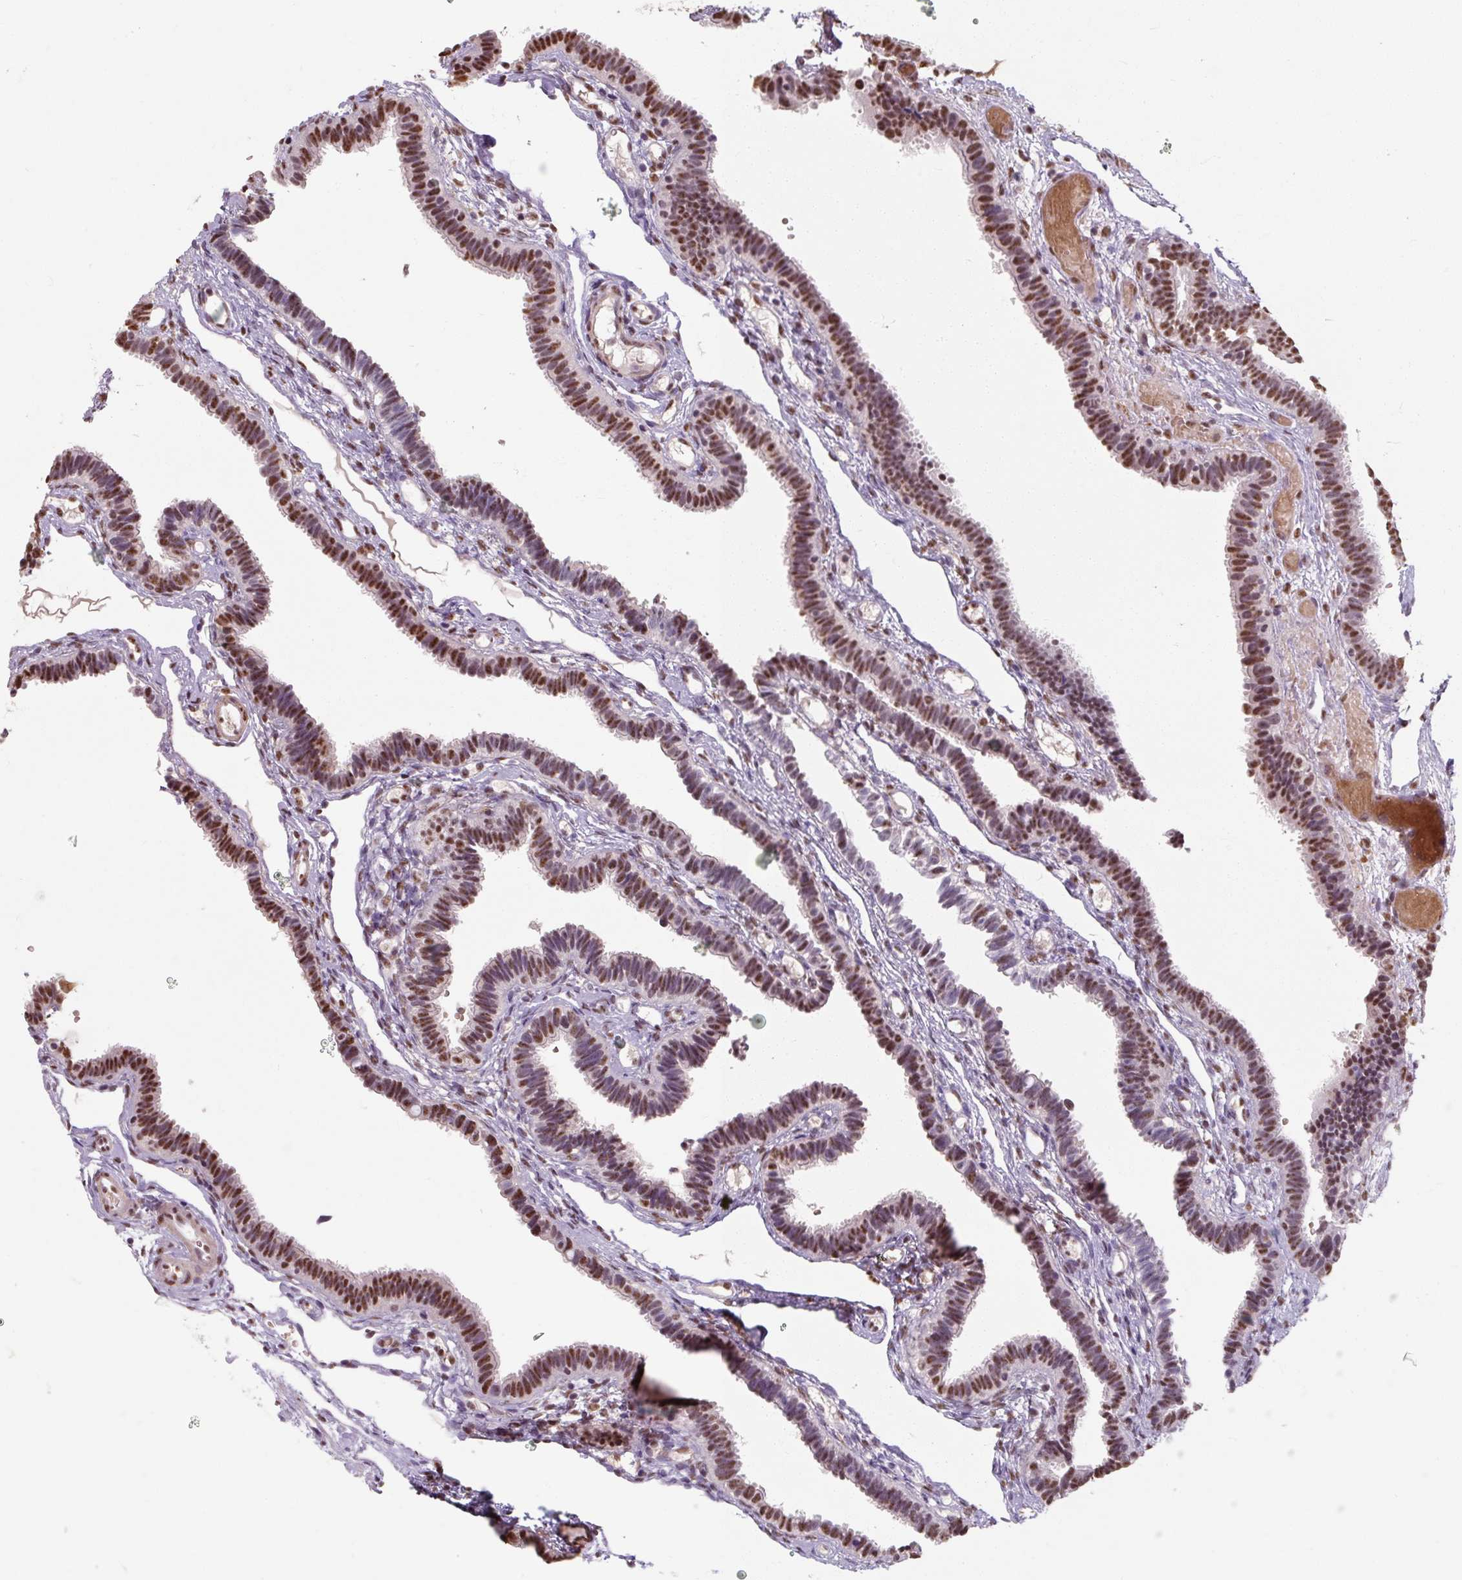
{"staining": {"intensity": "moderate", "quantity": ">75%", "location": "nuclear"}, "tissue": "fallopian tube", "cell_type": "Glandular cells", "image_type": "normal", "snomed": [{"axis": "morphology", "description": "Normal tissue, NOS"}, {"axis": "topography", "description": "Fallopian tube"}], "caption": "Protein staining of benign fallopian tube demonstrates moderate nuclear positivity in approximately >75% of glandular cells. (Stains: DAB (3,3'-diaminobenzidine) in brown, nuclei in blue, Microscopy: brightfield microscopy at high magnification).", "gene": "ENSG00000291316", "patient": {"sex": "female", "age": 37}}